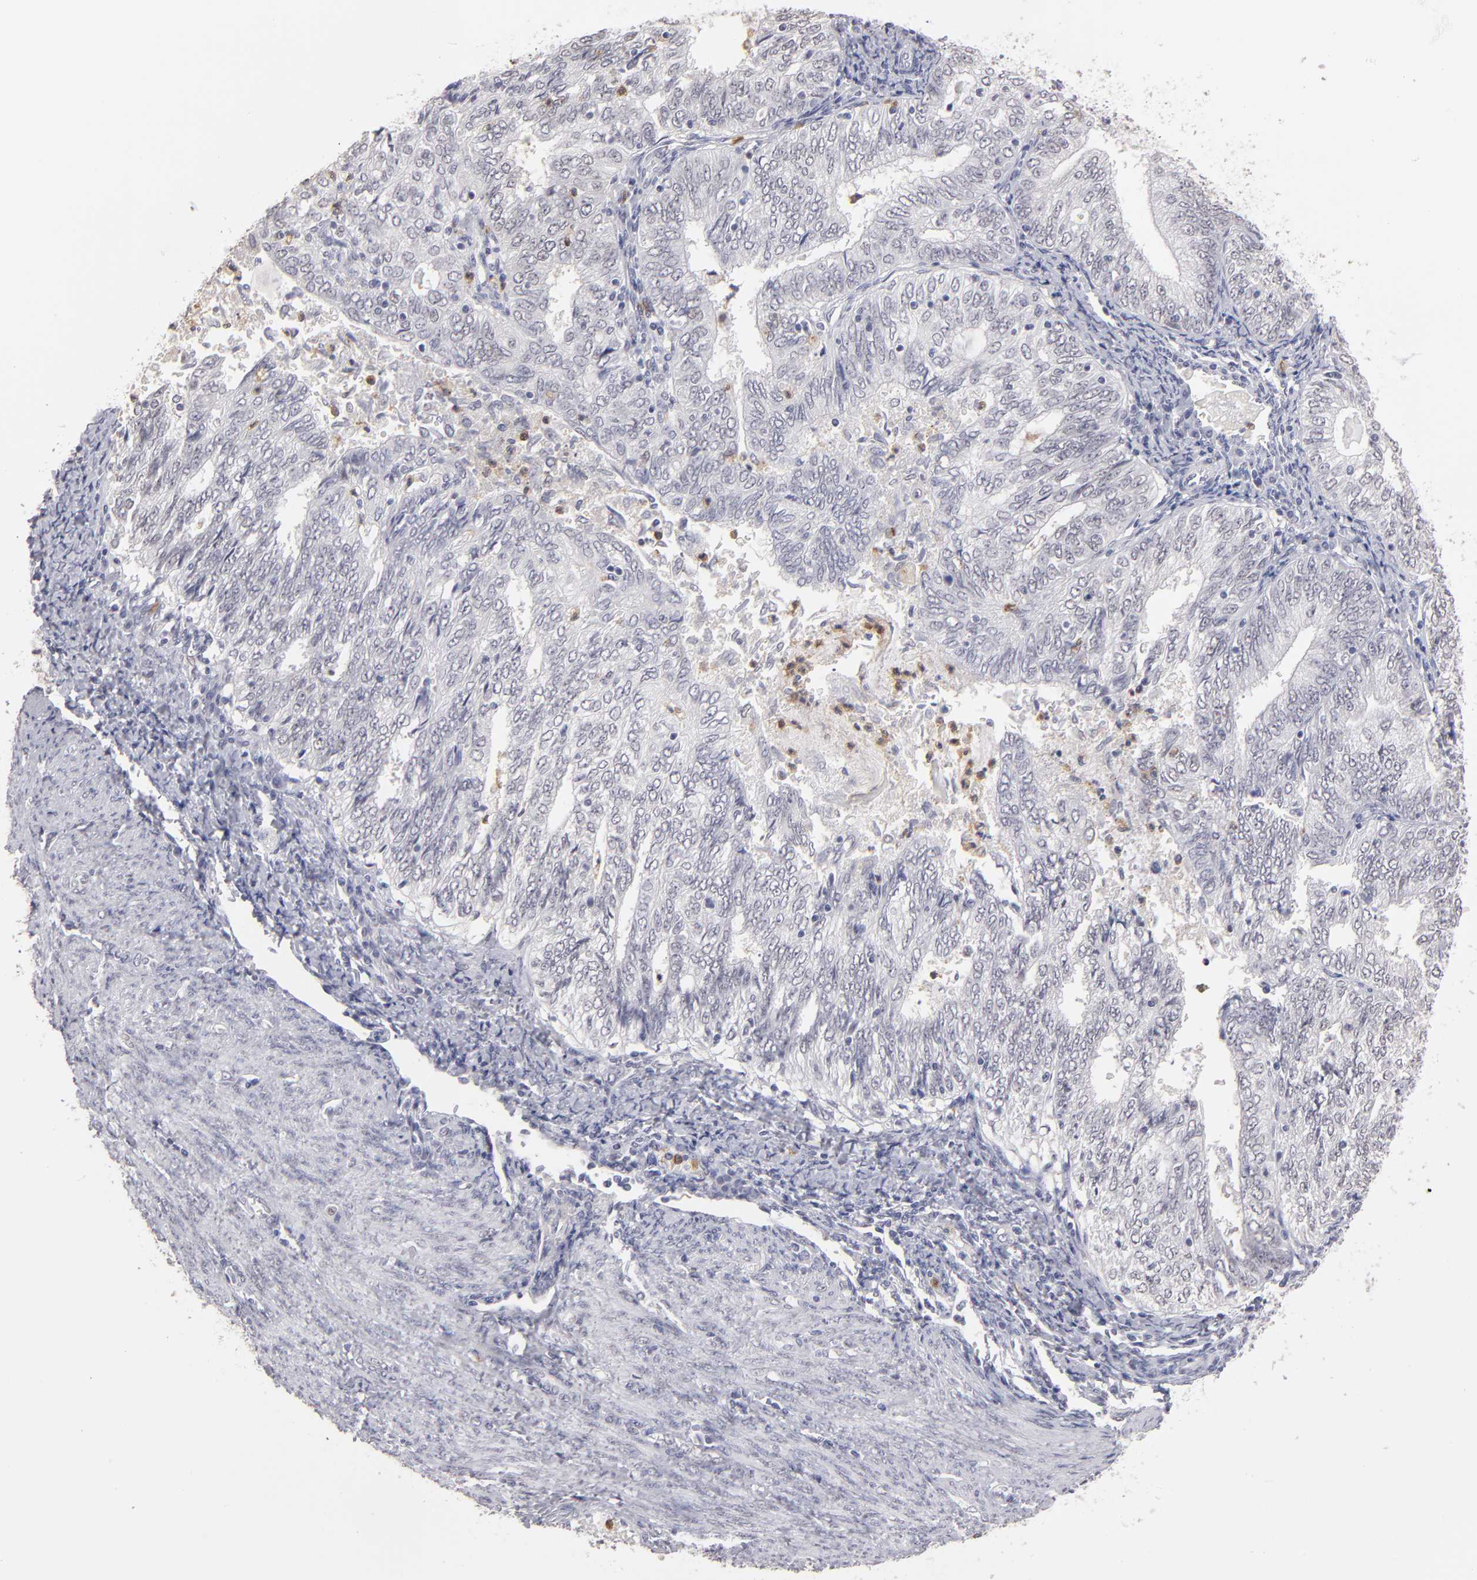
{"staining": {"intensity": "negative", "quantity": "none", "location": "none"}, "tissue": "endometrial cancer", "cell_type": "Tumor cells", "image_type": "cancer", "snomed": [{"axis": "morphology", "description": "Adenocarcinoma, NOS"}, {"axis": "topography", "description": "Endometrium"}], "caption": "A photomicrograph of human endometrial cancer (adenocarcinoma) is negative for staining in tumor cells.", "gene": "MGAM", "patient": {"sex": "female", "age": 69}}